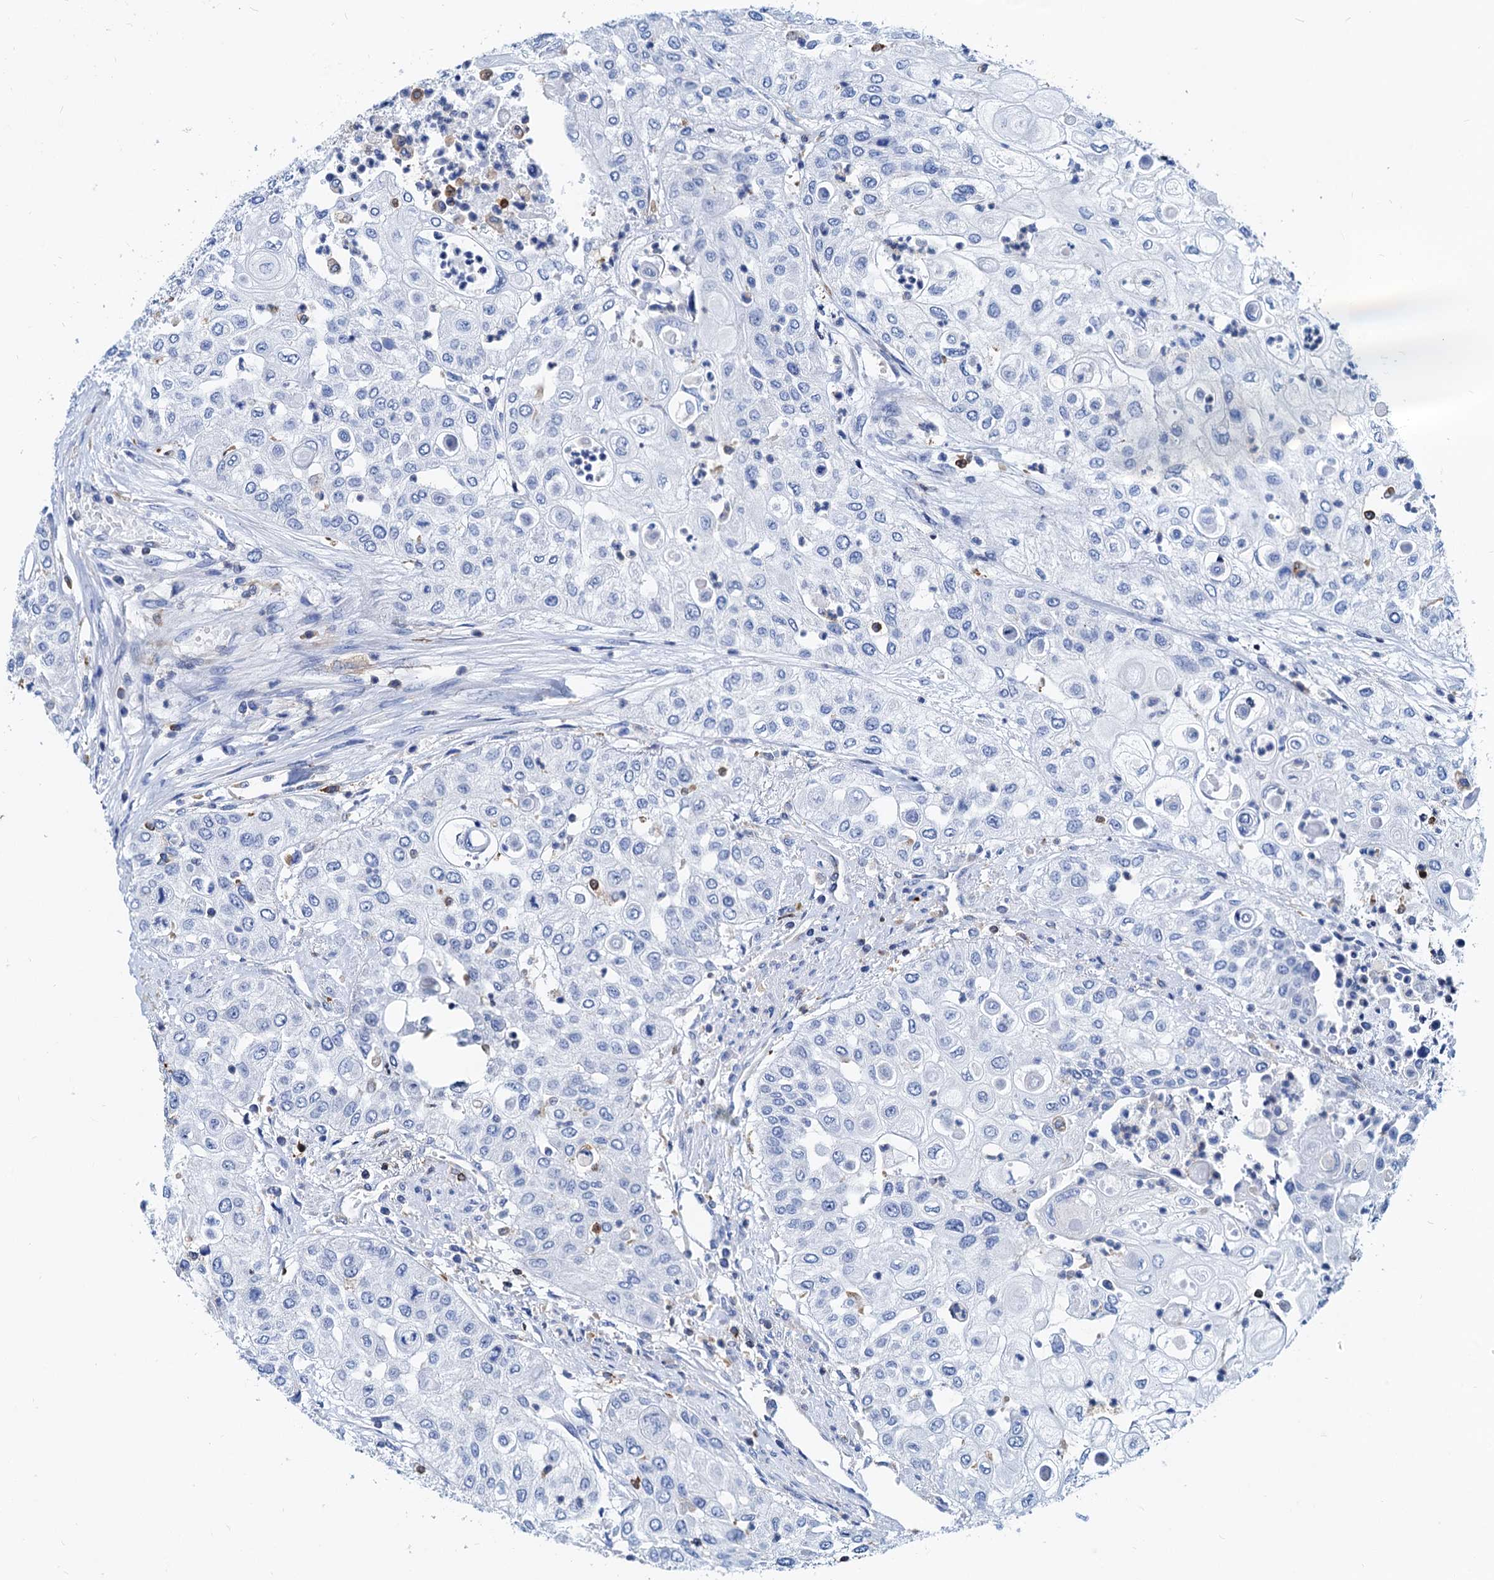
{"staining": {"intensity": "negative", "quantity": "none", "location": "none"}, "tissue": "urothelial cancer", "cell_type": "Tumor cells", "image_type": "cancer", "snomed": [{"axis": "morphology", "description": "Urothelial carcinoma, High grade"}, {"axis": "topography", "description": "Urinary bladder"}], "caption": "Immunohistochemical staining of human urothelial cancer demonstrates no significant staining in tumor cells. (Brightfield microscopy of DAB (3,3'-diaminobenzidine) immunohistochemistry (IHC) at high magnification).", "gene": "LCP2", "patient": {"sex": "female", "age": 79}}